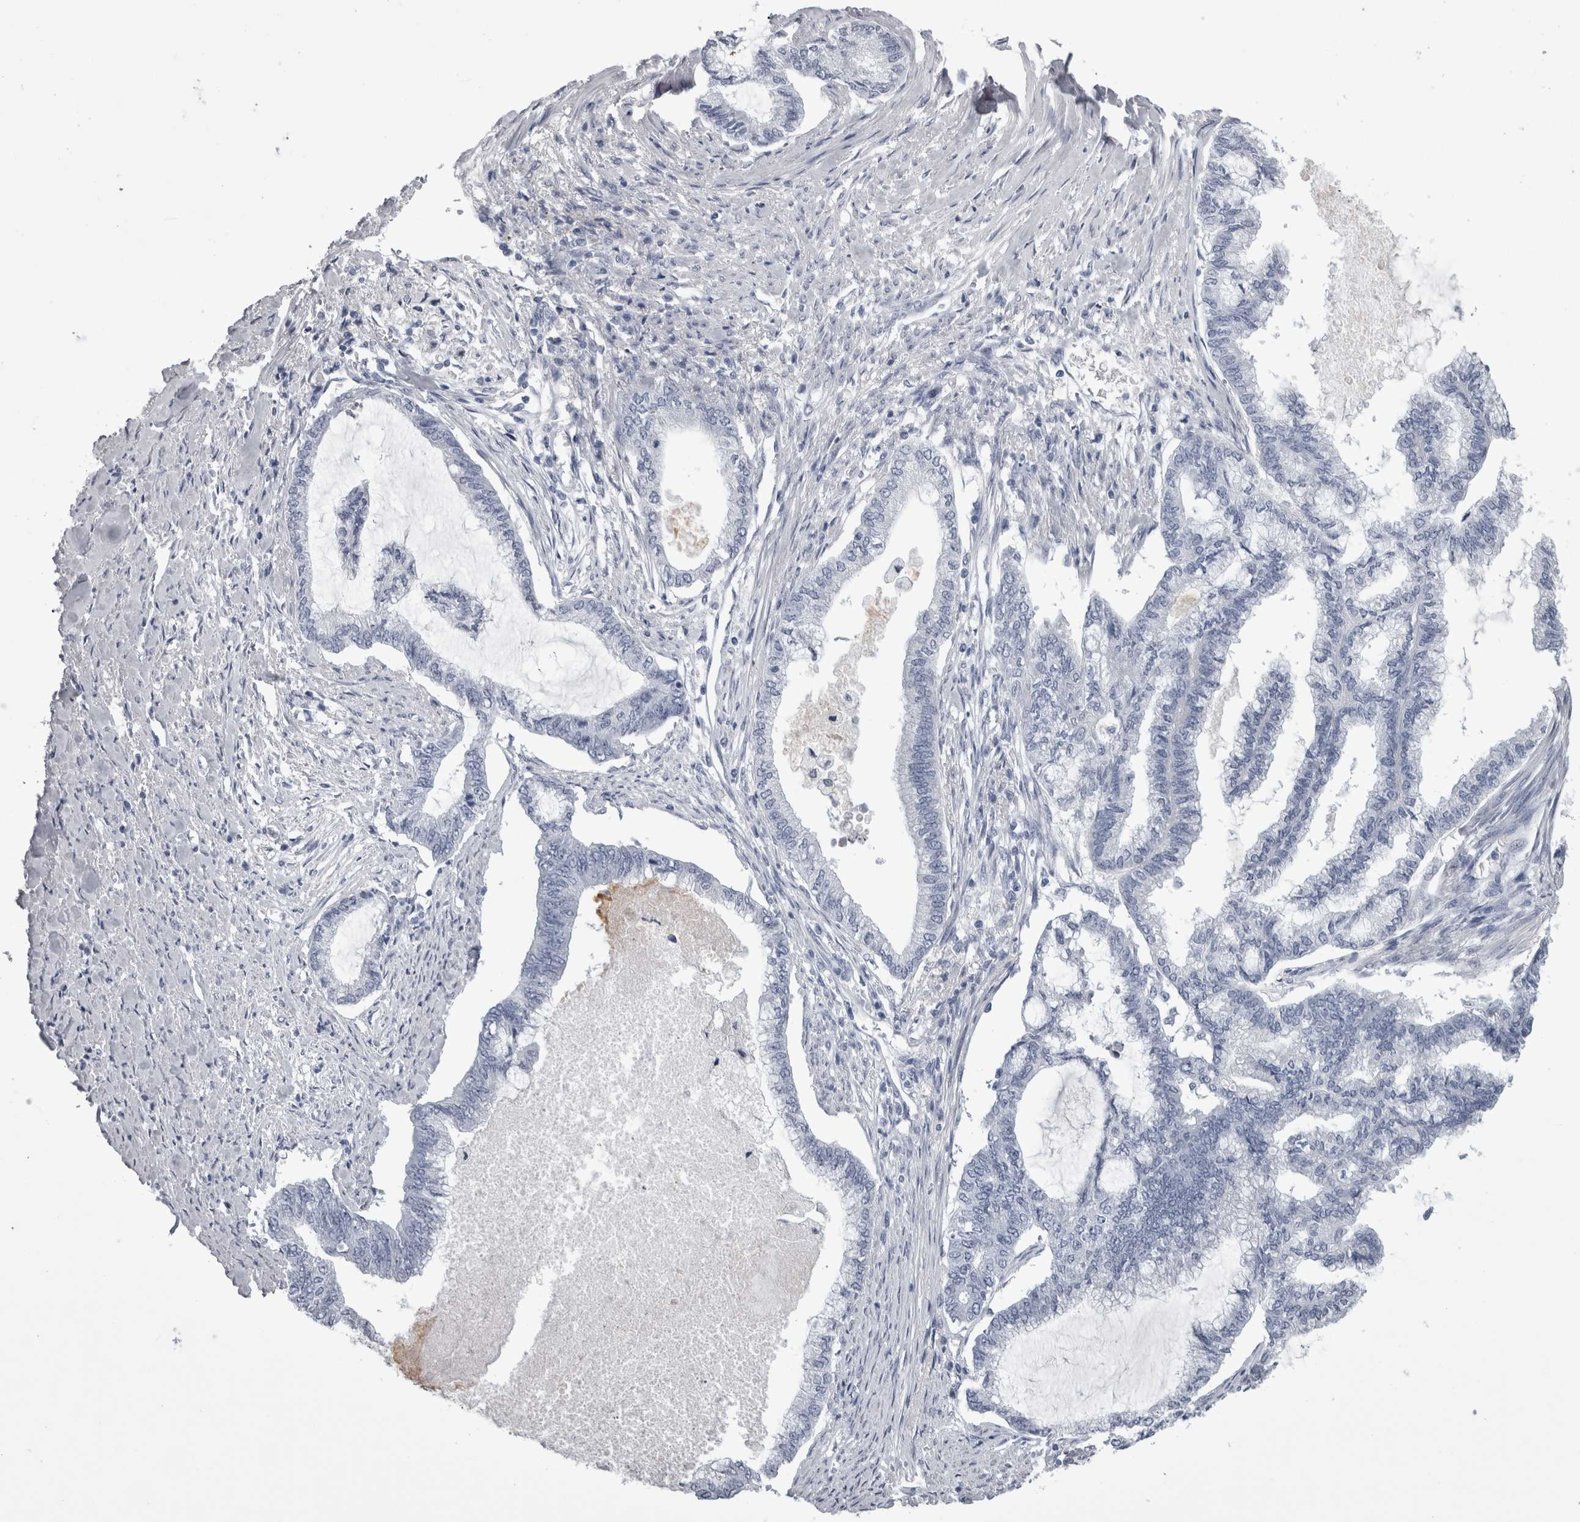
{"staining": {"intensity": "negative", "quantity": "none", "location": "none"}, "tissue": "endometrial cancer", "cell_type": "Tumor cells", "image_type": "cancer", "snomed": [{"axis": "morphology", "description": "Adenocarcinoma, NOS"}, {"axis": "topography", "description": "Endometrium"}], "caption": "Protein analysis of endometrial cancer reveals no significant staining in tumor cells.", "gene": "ALDH8A1", "patient": {"sex": "female", "age": 86}}